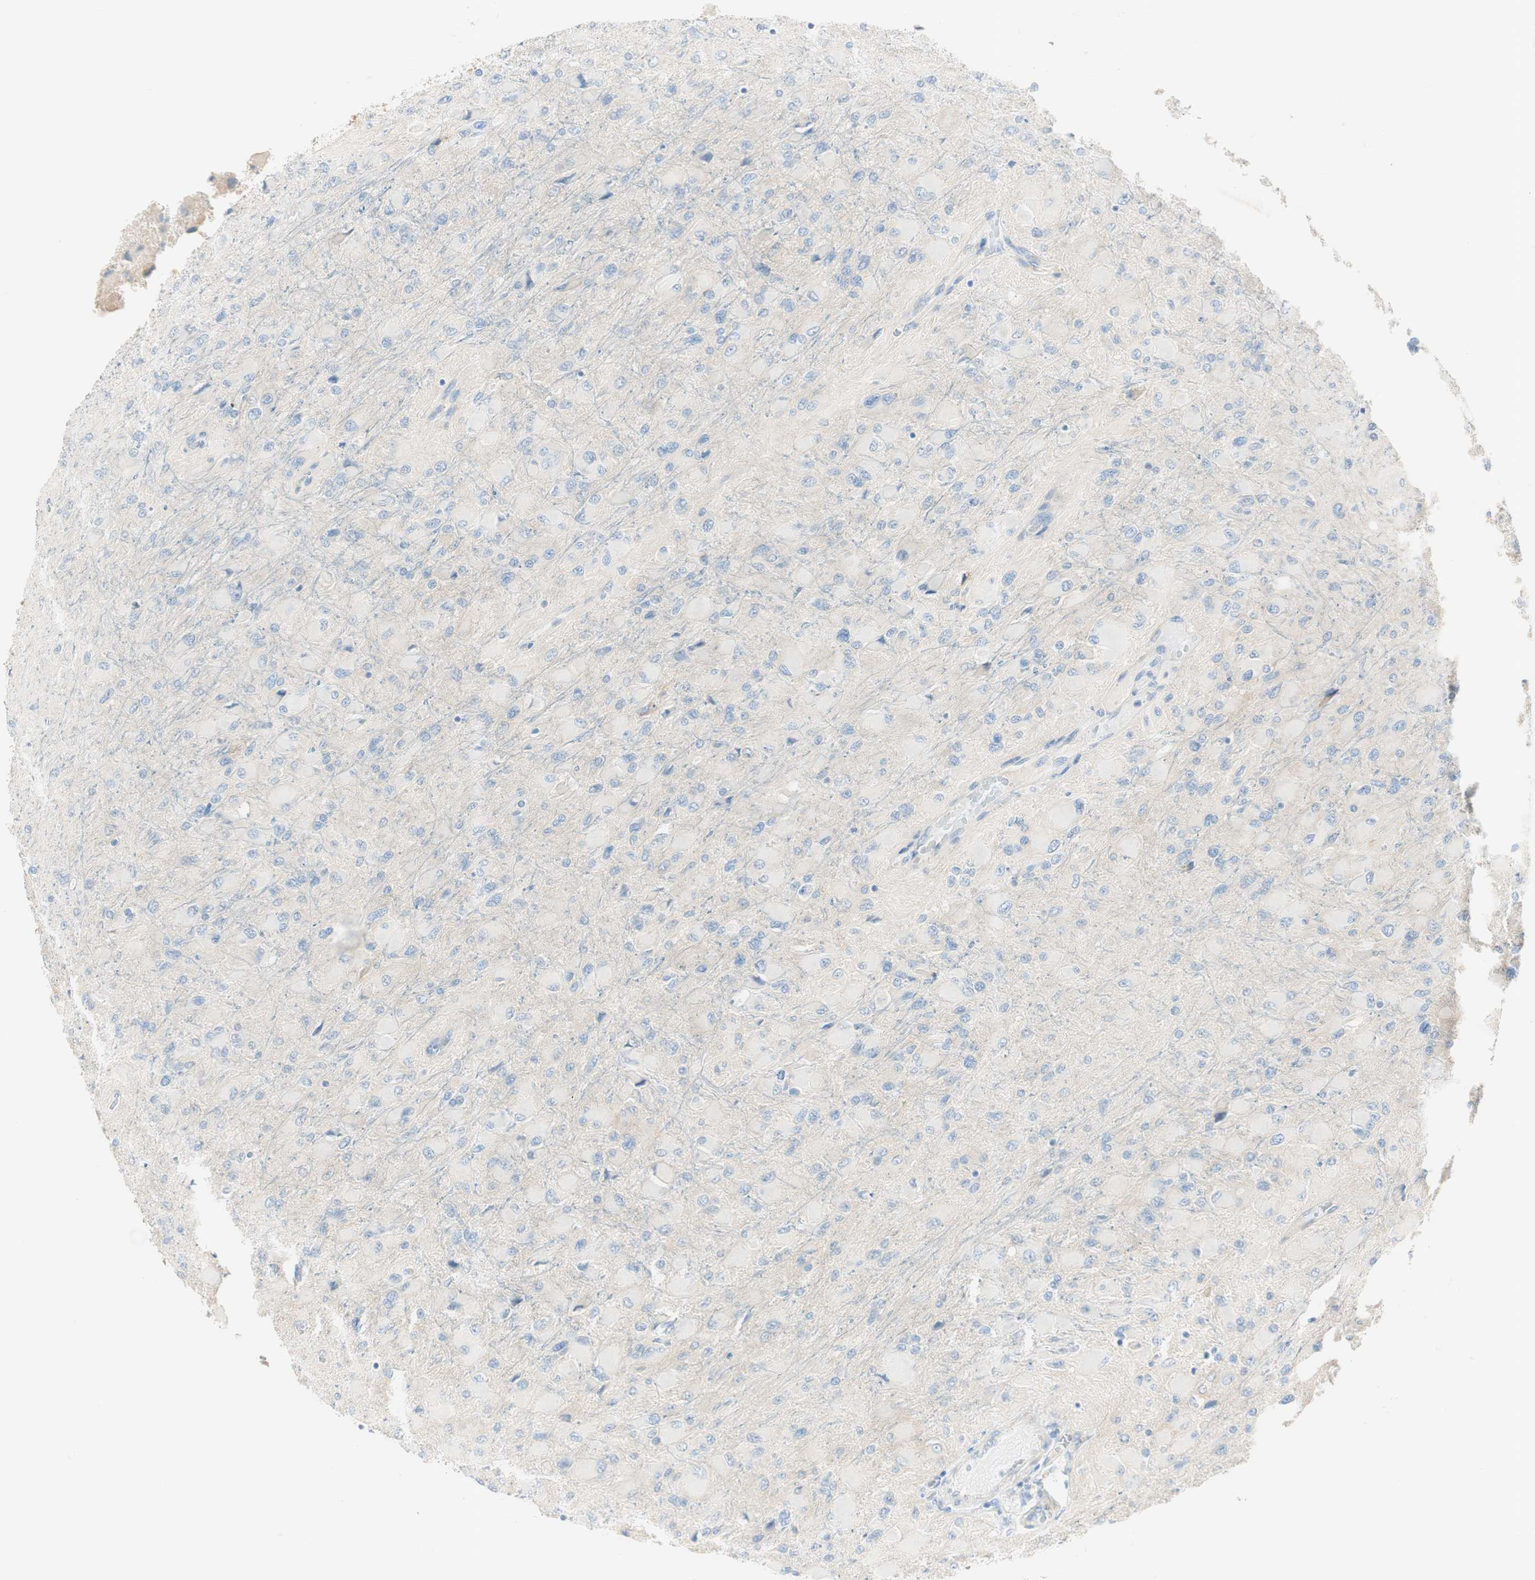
{"staining": {"intensity": "negative", "quantity": "none", "location": "none"}, "tissue": "glioma", "cell_type": "Tumor cells", "image_type": "cancer", "snomed": [{"axis": "morphology", "description": "Glioma, malignant, High grade"}, {"axis": "topography", "description": "Cerebral cortex"}], "caption": "The photomicrograph exhibits no significant expression in tumor cells of malignant glioma (high-grade).", "gene": "CDK3", "patient": {"sex": "female", "age": 36}}